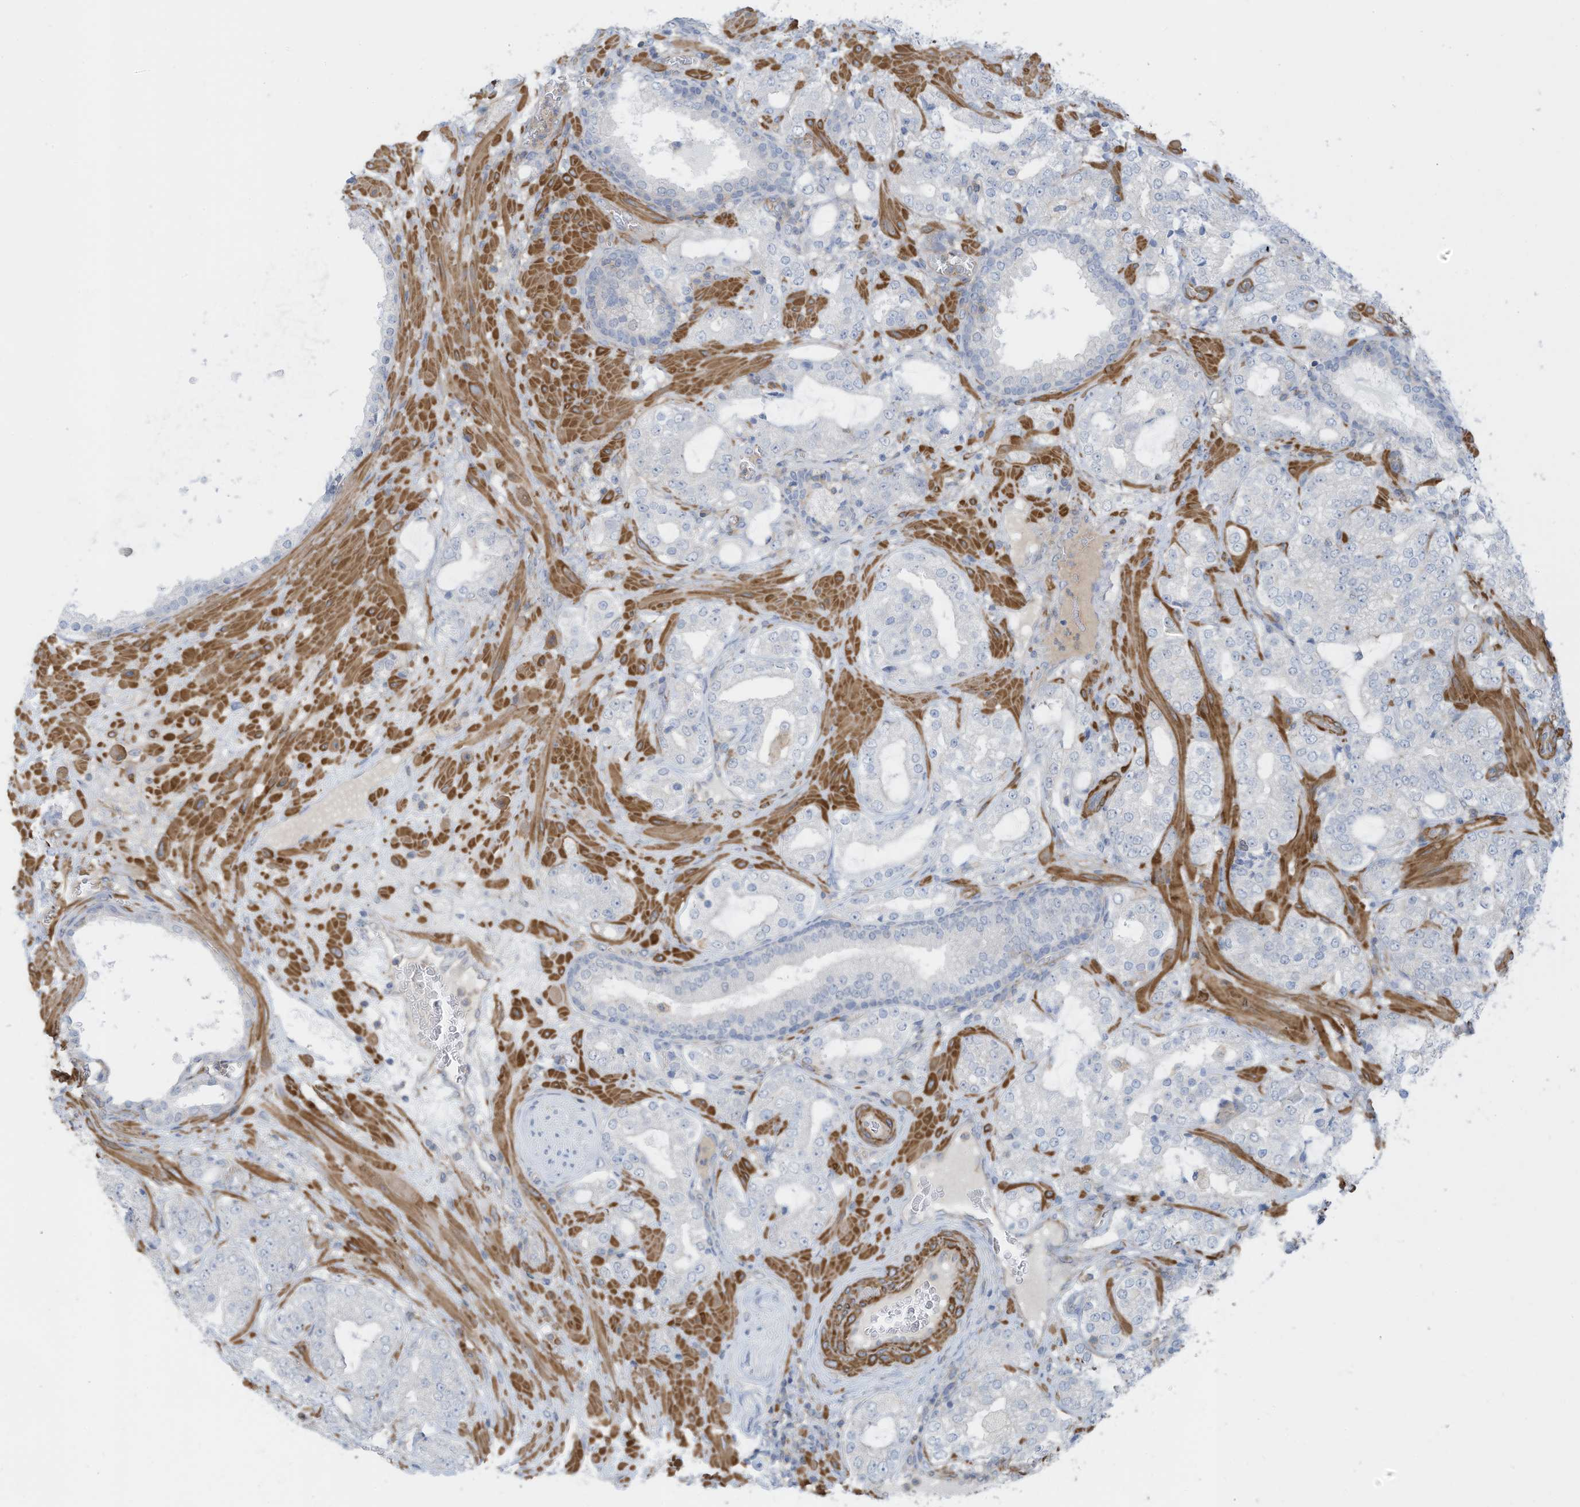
{"staining": {"intensity": "negative", "quantity": "none", "location": "none"}, "tissue": "prostate cancer", "cell_type": "Tumor cells", "image_type": "cancer", "snomed": [{"axis": "morphology", "description": "Adenocarcinoma, High grade"}, {"axis": "topography", "description": "Prostate"}], "caption": "This is an immunohistochemistry (IHC) photomicrograph of human prostate cancer (high-grade adenocarcinoma). There is no staining in tumor cells.", "gene": "ZNF846", "patient": {"sex": "male", "age": 64}}